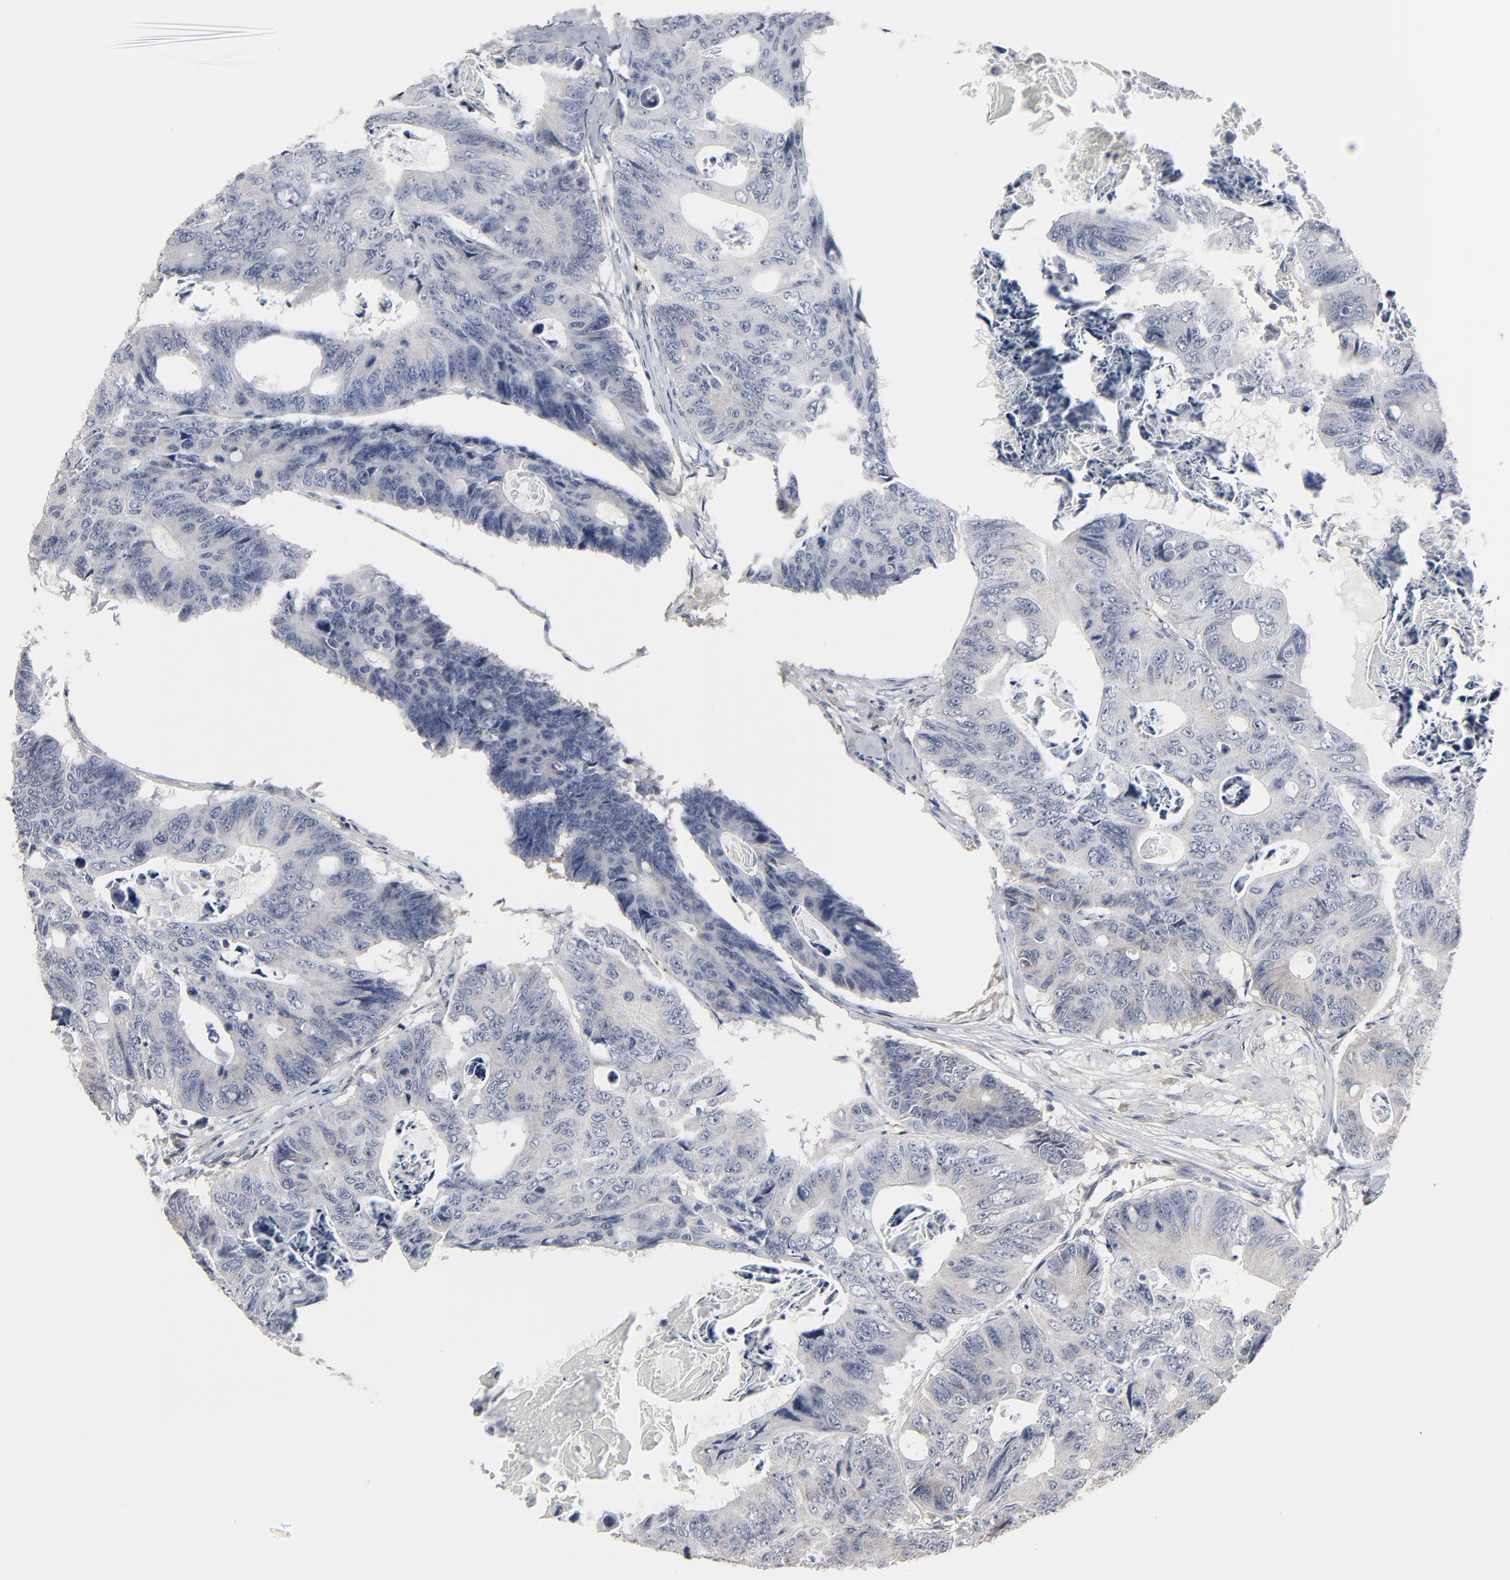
{"staining": {"intensity": "negative", "quantity": "none", "location": "none"}, "tissue": "colorectal cancer", "cell_type": "Tumor cells", "image_type": "cancer", "snomed": [{"axis": "morphology", "description": "Adenocarcinoma, NOS"}, {"axis": "topography", "description": "Colon"}], "caption": "IHC photomicrograph of human adenocarcinoma (colorectal) stained for a protein (brown), which displays no expression in tumor cells. (DAB (3,3'-diaminobenzidine) immunohistochemistry with hematoxylin counter stain).", "gene": "JAM3", "patient": {"sex": "female", "age": 55}}